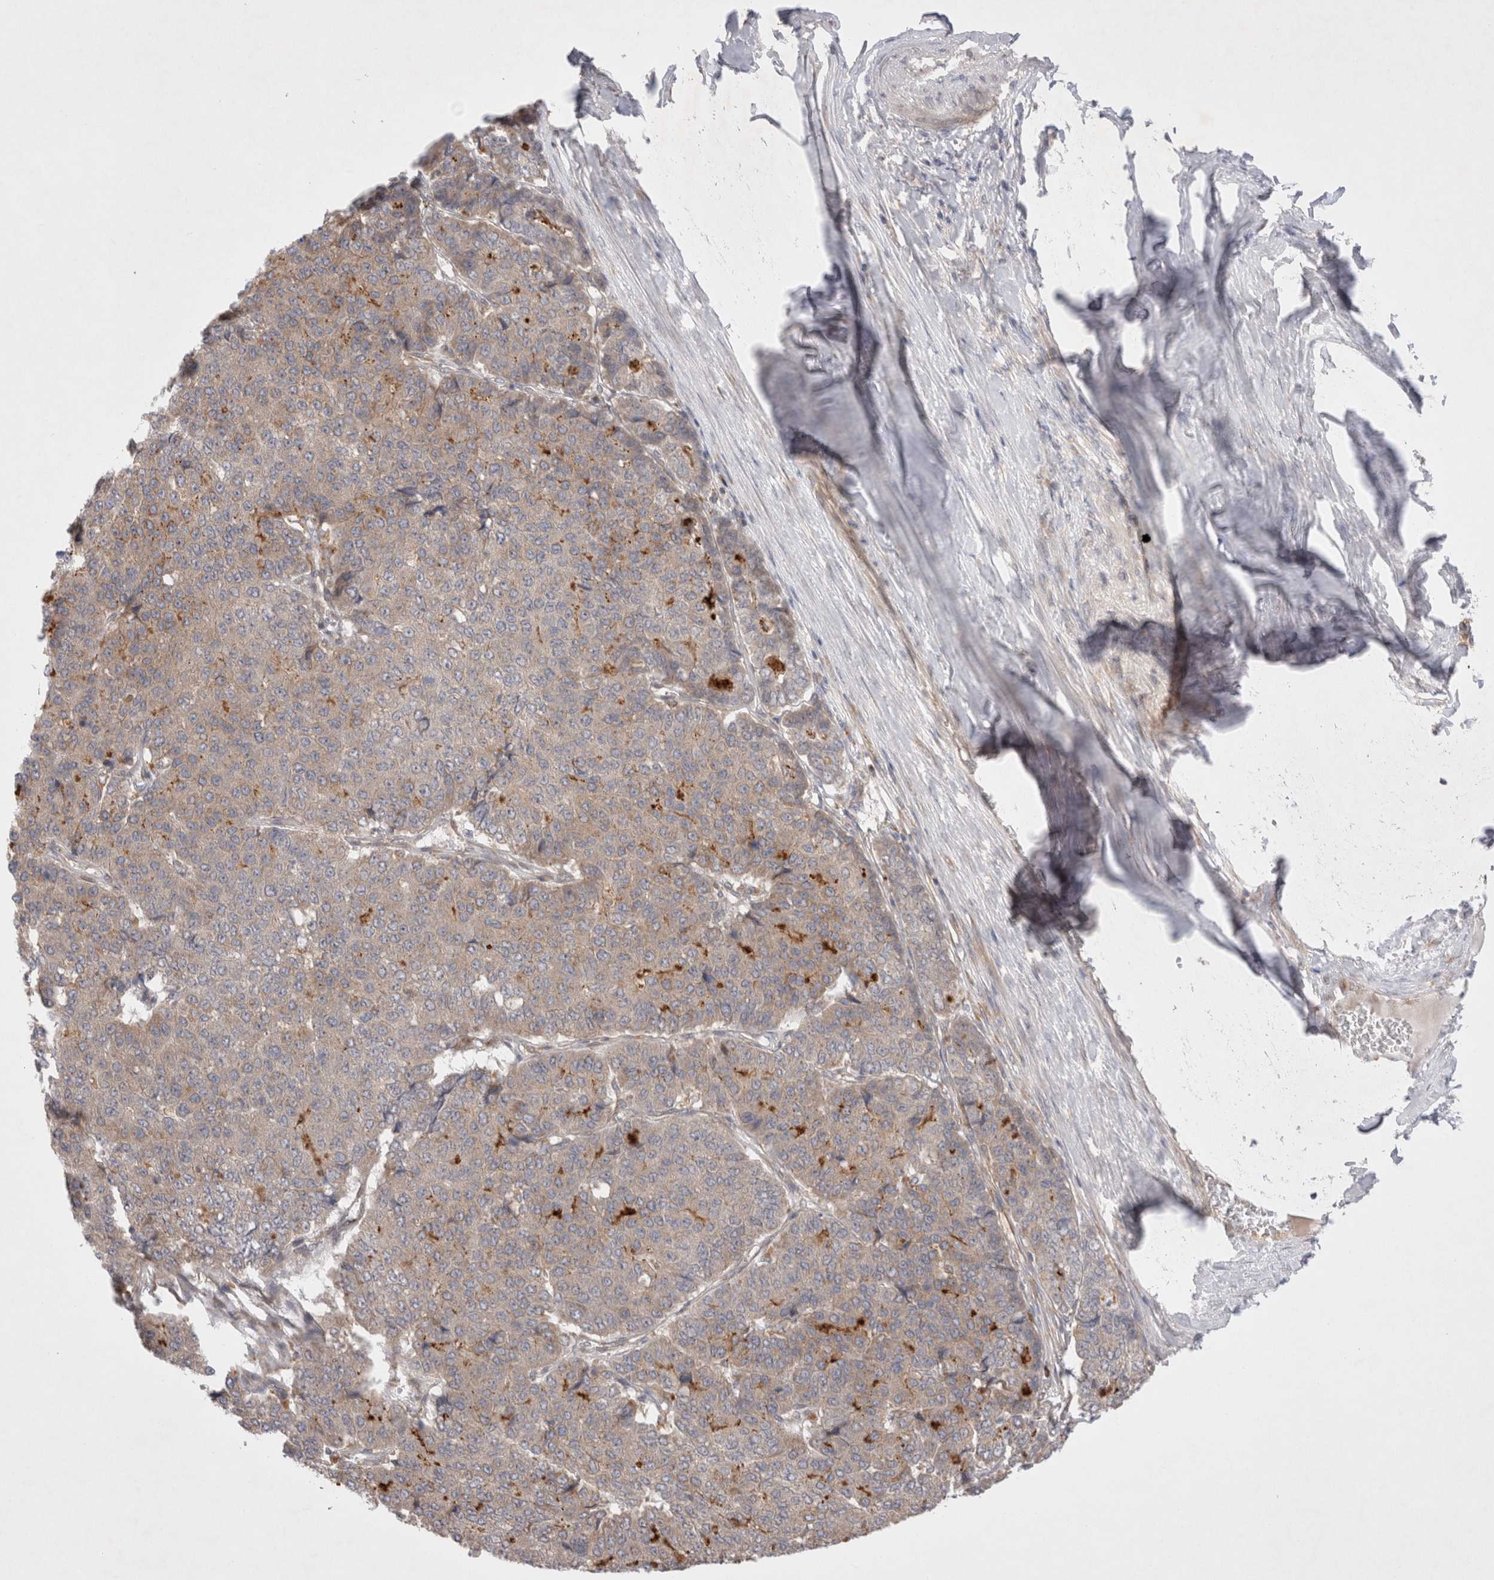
{"staining": {"intensity": "weak", "quantity": "<25%", "location": "cytoplasmic/membranous"}, "tissue": "pancreatic cancer", "cell_type": "Tumor cells", "image_type": "cancer", "snomed": [{"axis": "morphology", "description": "Adenocarcinoma, NOS"}, {"axis": "topography", "description": "Pancreas"}], "caption": "Image shows no protein expression in tumor cells of pancreatic adenocarcinoma tissue.", "gene": "NPC1", "patient": {"sex": "male", "age": 50}}